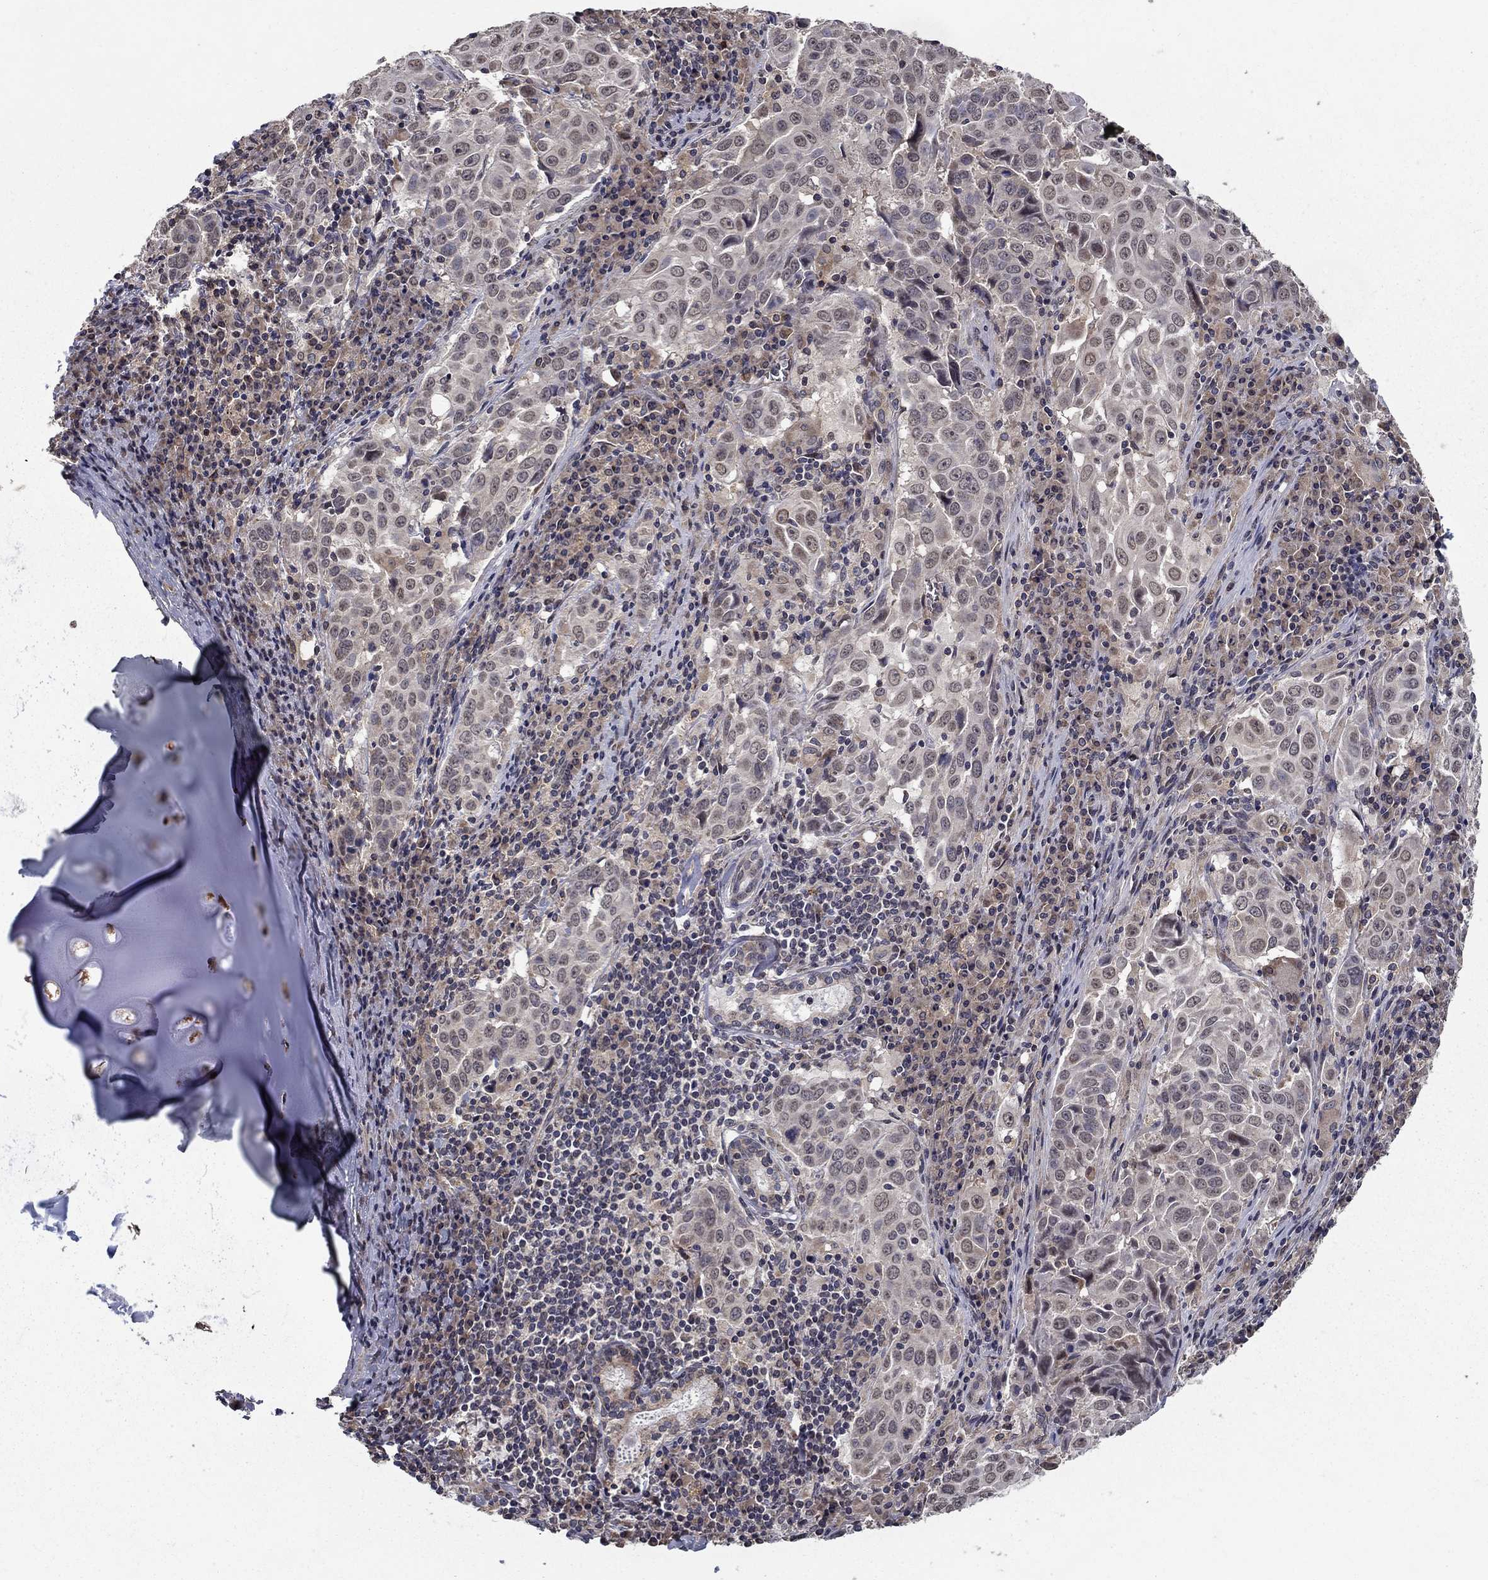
{"staining": {"intensity": "negative", "quantity": "none", "location": "none"}, "tissue": "lung cancer", "cell_type": "Tumor cells", "image_type": "cancer", "snomed": [{"axis": "morphology", "description": "Squamous cell carcinoma, NOS"}, {"axis": "topography", "description": "Lung"}], "caption": "The micrograph reveals no significant positivity in tumor cells of lung cancer.", "gene": "SLC2A13", "patient": {"sex": "male", "age": 57}}